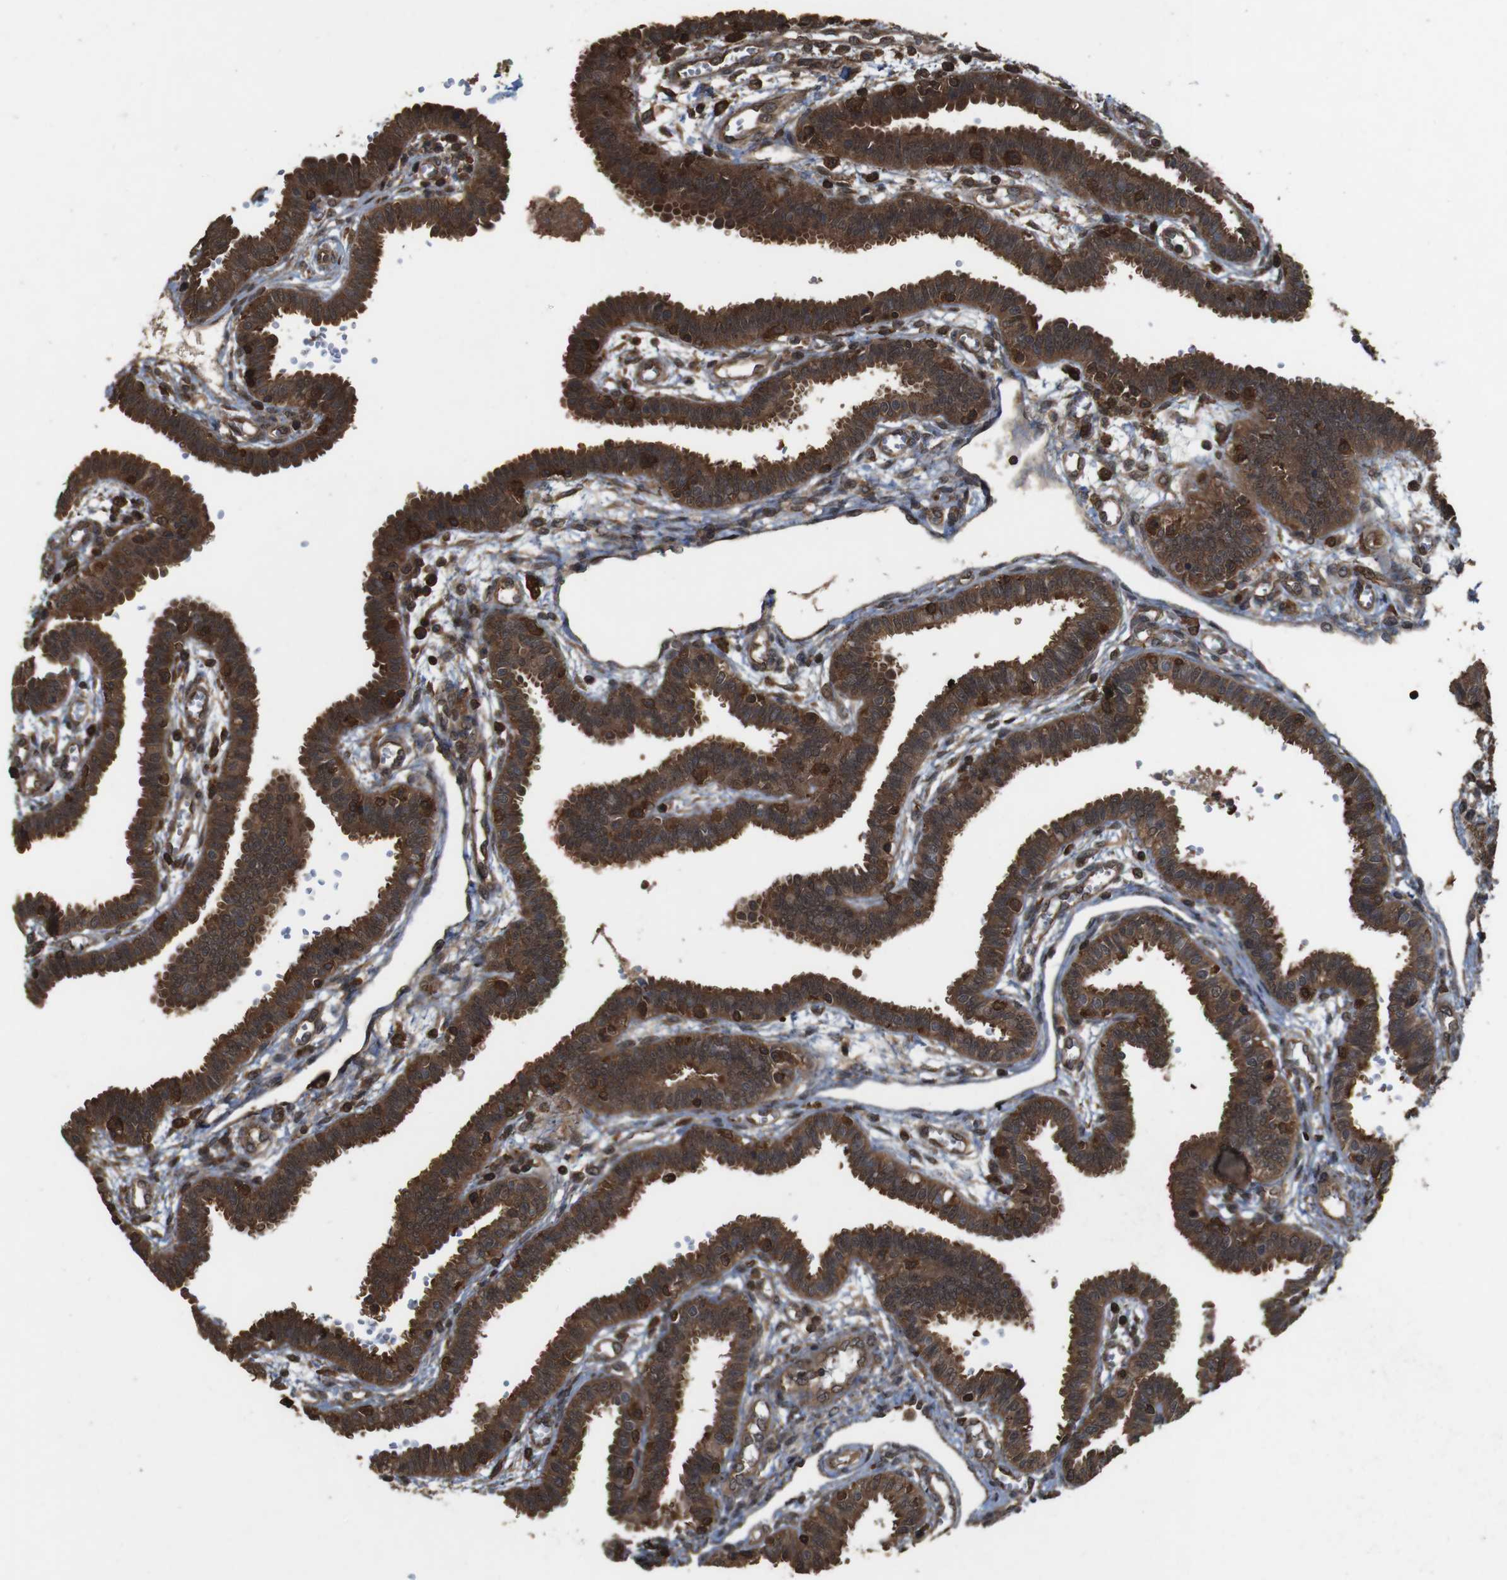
{"staining": {"intensity": "strong", "quantity": ">75%", "location": "cytoplasmic/membranous"}, "tissue": "fallopian tube", "cell_type": "Glandular cells", "image_type": "normal", "snomed": [{"axis": "morphology", "description": "Normal tissue, NOS"}, {"axis": "topography", "description": "Fallopian tube"}], "caption": "Immunohistochemistry (IHC) of benign fallopian tube exhibits high levels of strong cytoplasmic/membranous staining in about >75% of glandular cells.", "gene": "BAG4", "patient": {"sex": "female", "age": 32}}